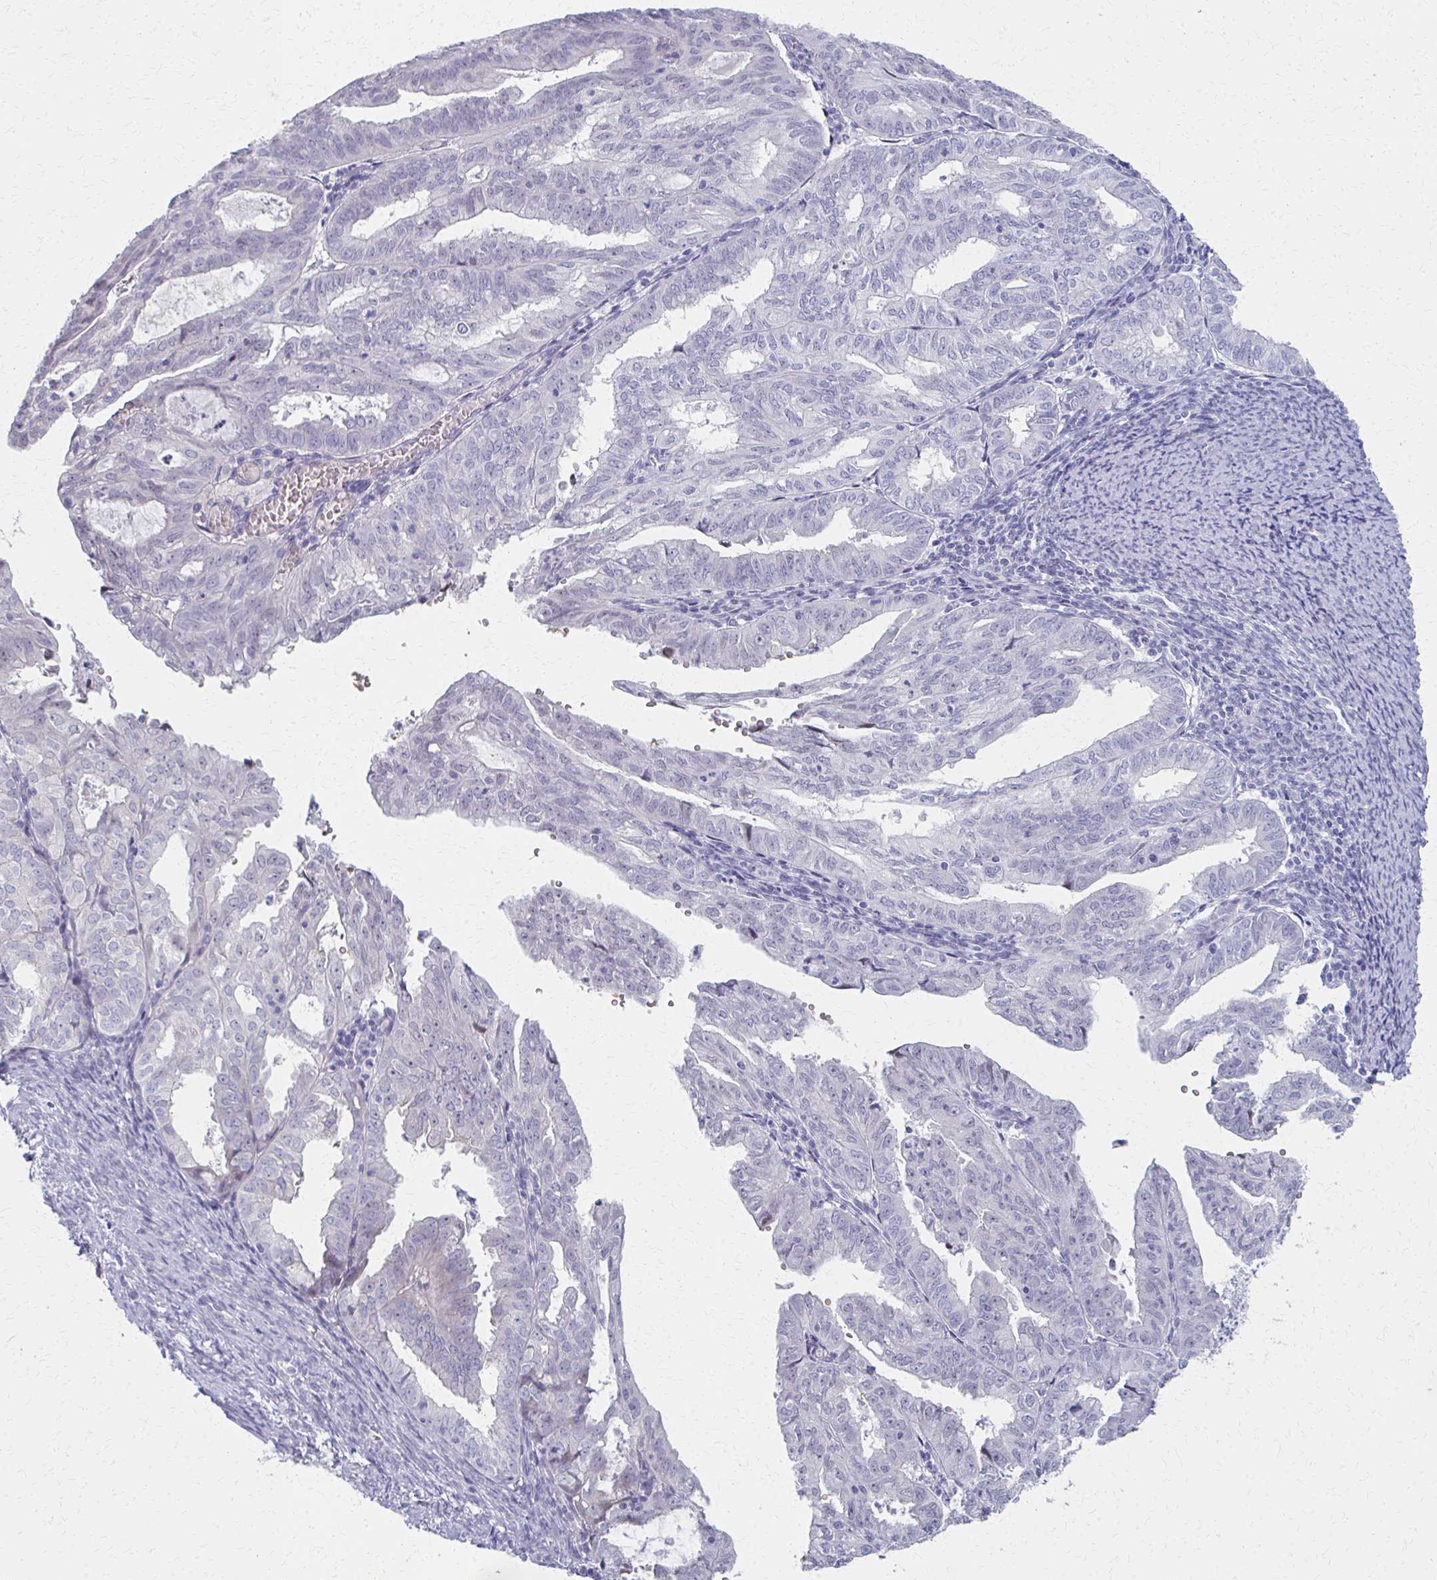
{"staining": {"intensity": "negative", "quantity": "none", "location": "none"}, "tissue": "prostate cancer", "cell_type": "Tumor cells", "image_type": "cancer", "snomed": [{"axis": "morphology", "description": "Adenocarcinoma, High grade"}, {"axis": "topography", "description": "Prostate"}], "caption": "High-grade adenocarcinoma (prostate) was stained to show a protein in brown. There is no significant expression in tumor cells.", "gene": "MS4A2", "patient": {"sex": "male", "age": 62}}